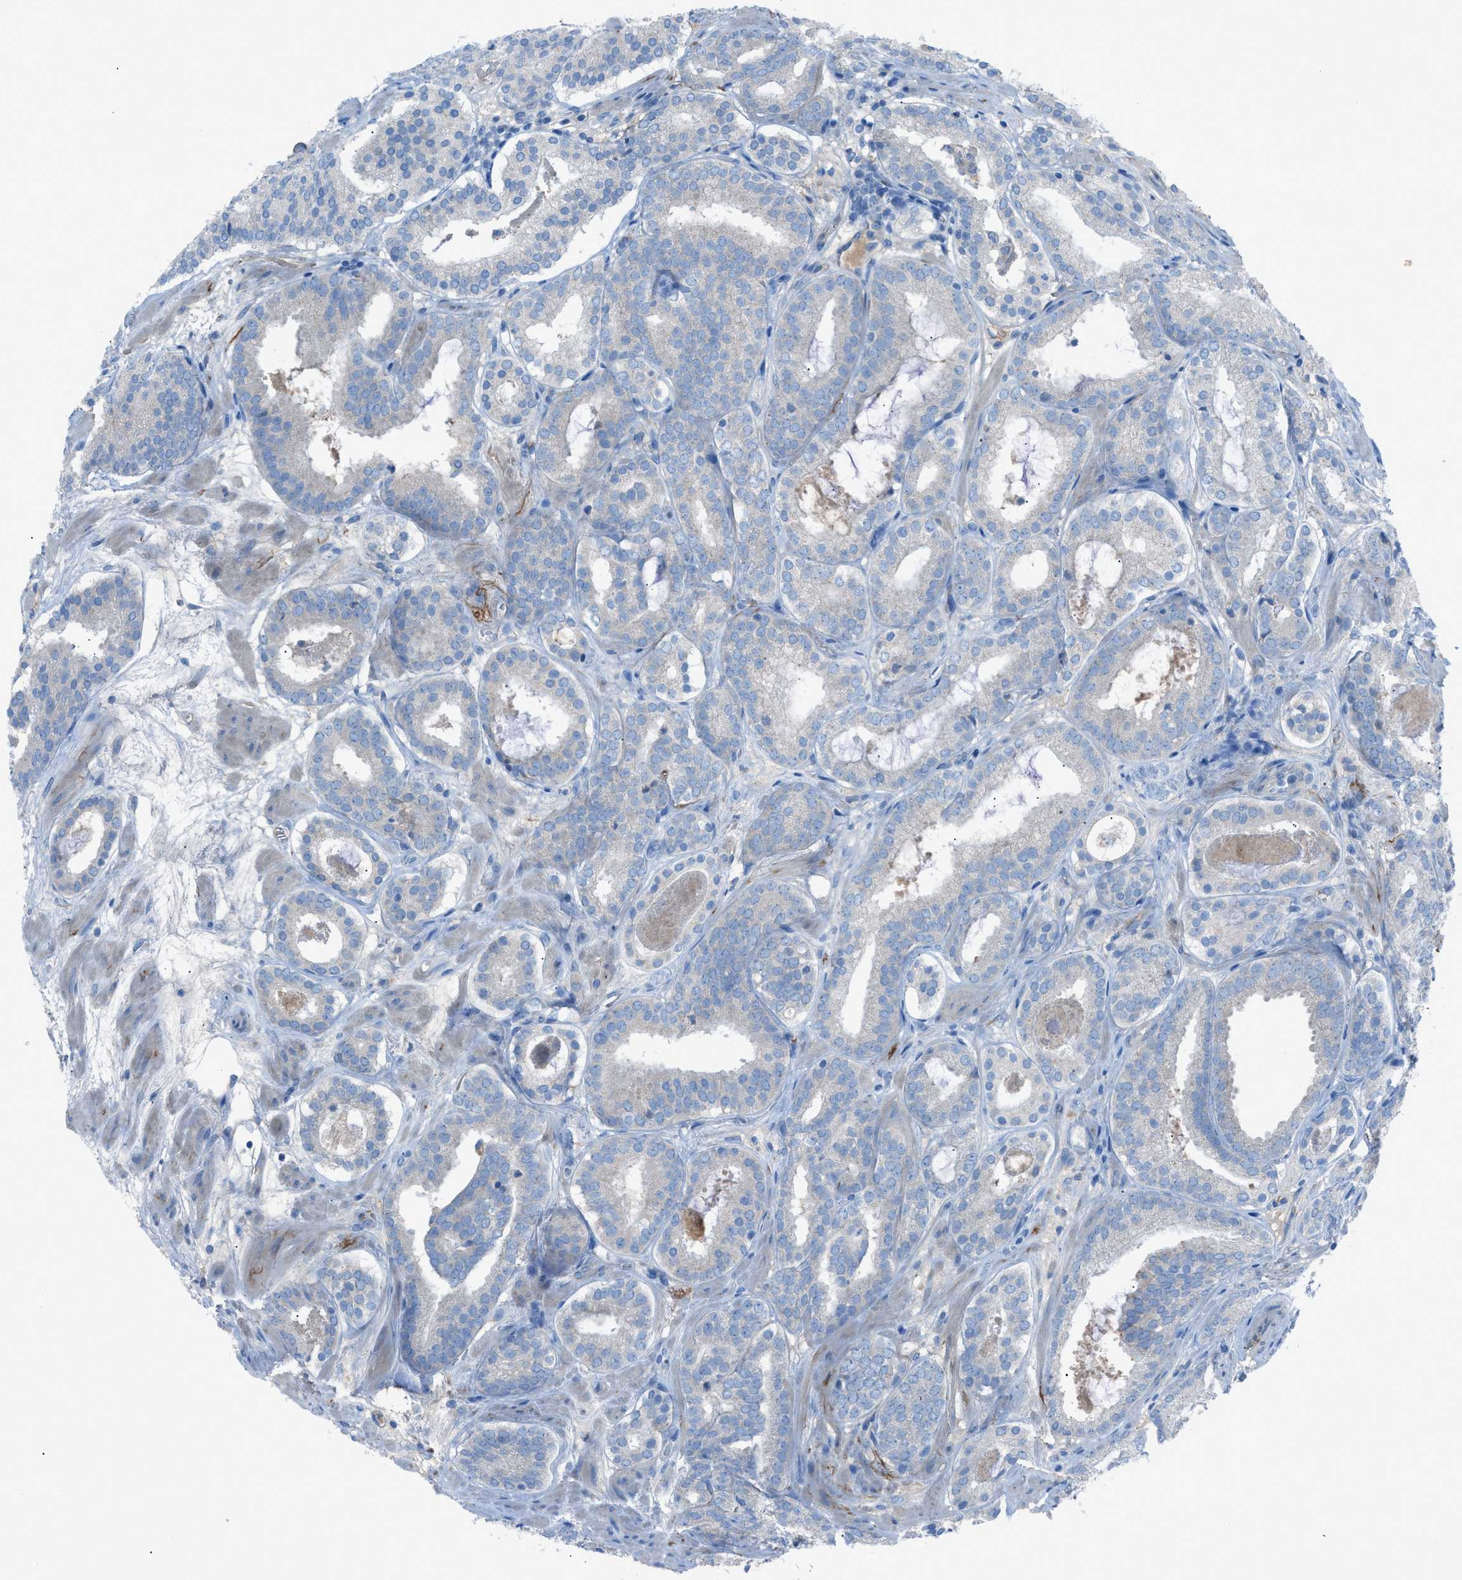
{"staining": {"intensity": "negative", "quantity": "none", "location": "none"}, "tissue": "prostate cancer", "cell_type": "Tumor cells", "image_type": "cancer", "snomed": [{"axis": "morphology", "description": "Adenocarcinoma, Low grade"}, {"axis": "topography", "description": "Prostate"}], "caption": "Micrograph shows no protein positivity in tumor cells of prostate cancer tissue. (Immunohistochemistry (ihc), brightfield microscopy, high magnification).", "gene": "C5AR2", "patient": {"sex": "male", "age": 69}}